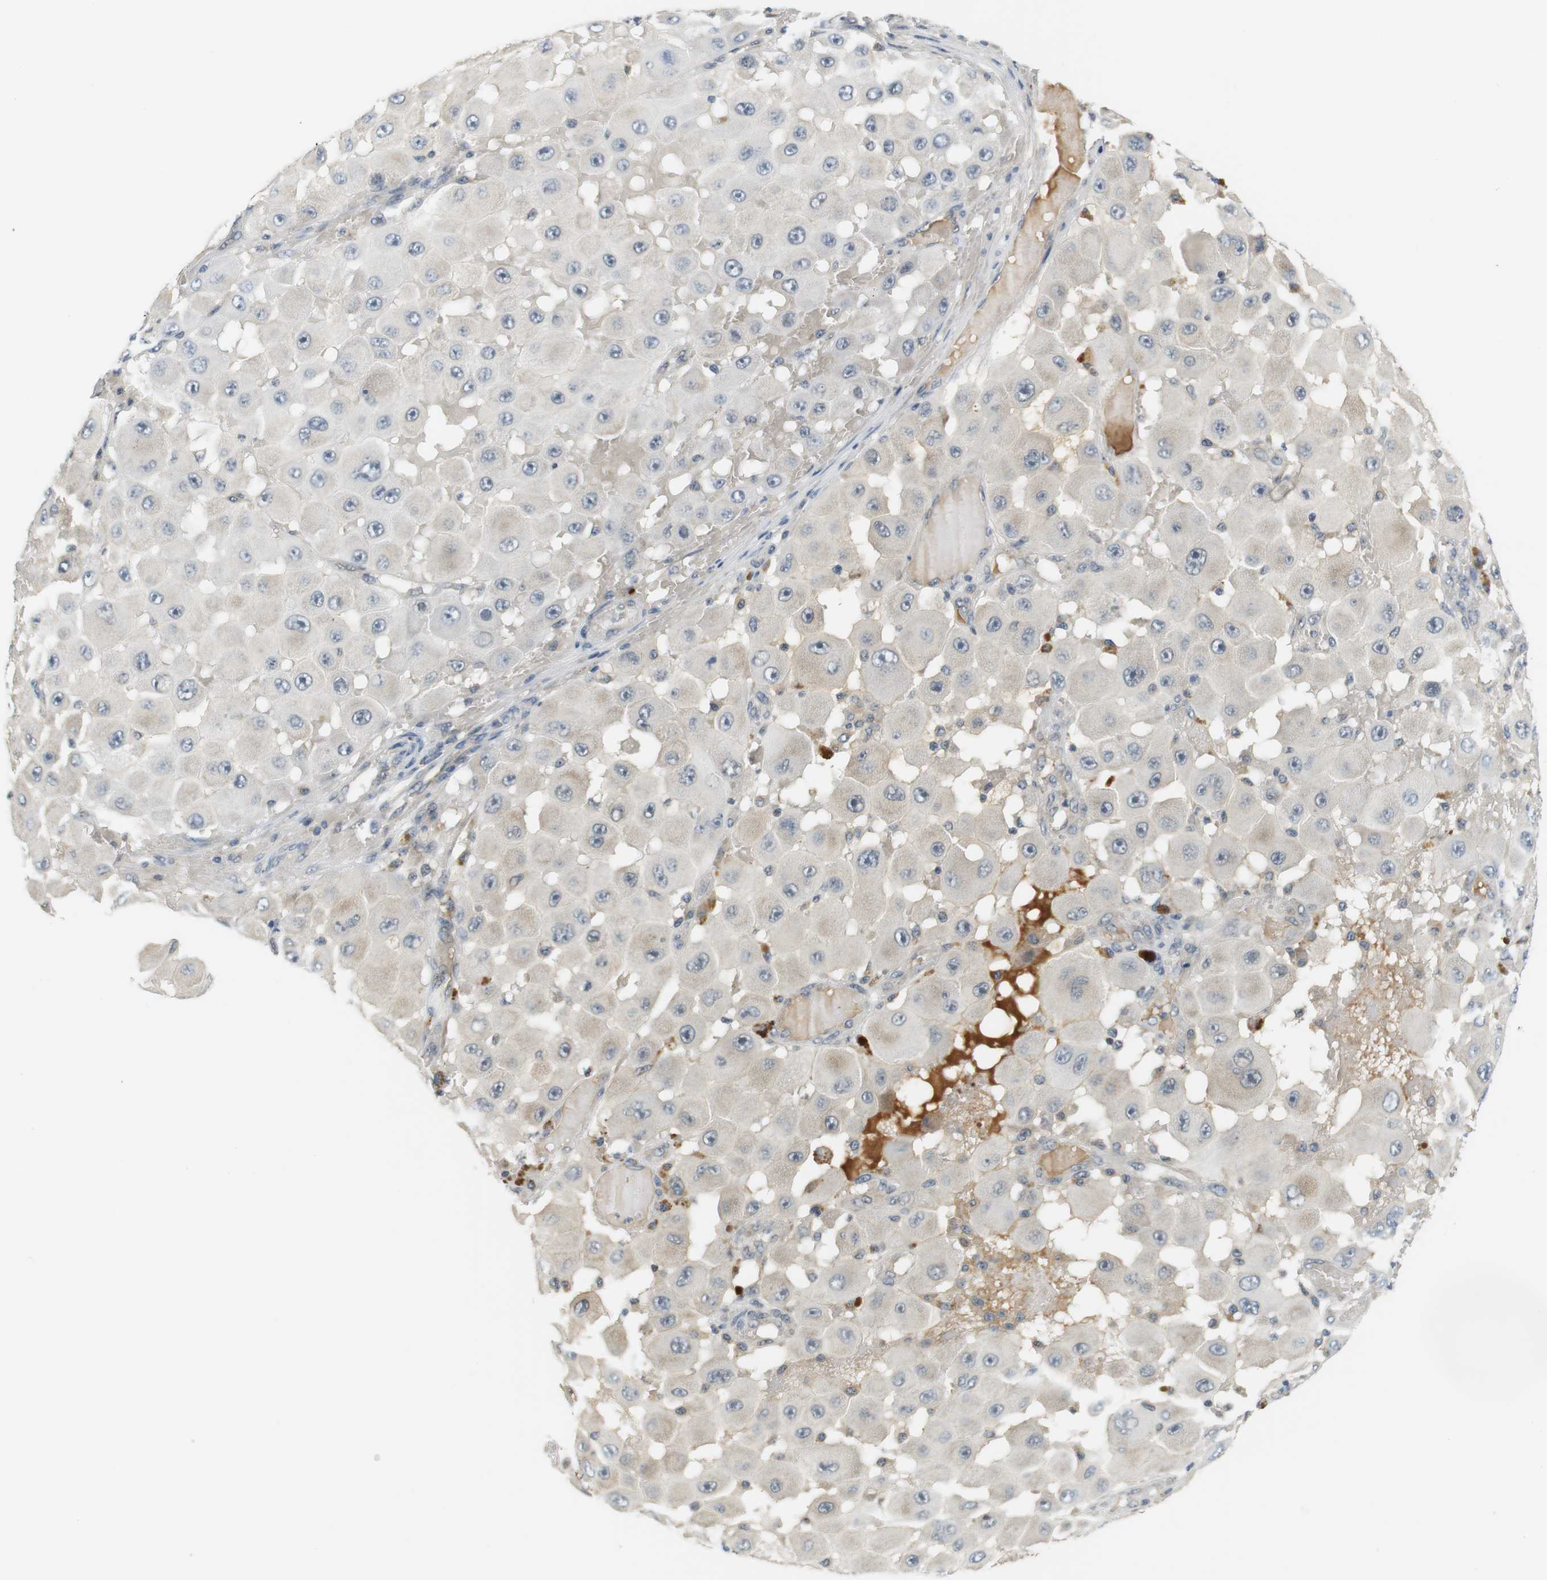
{"staining": {"intensity": "negative", "quantity": "none", "location": "none"}, "tissue": "melanoma", "cell_type": "Tumor cells", "image_type": "cancer", "snomed": [{"axis": "morphology", "description": "Malignant melanoma, NOS"}, {"axis": "topography", "description": "Skin"}], "caption": "The micrograph reveals no staining of tumor cells in malignant melanoma.", "gene": "WNT7A", "patient": {"sex": "female", "age": 81}}